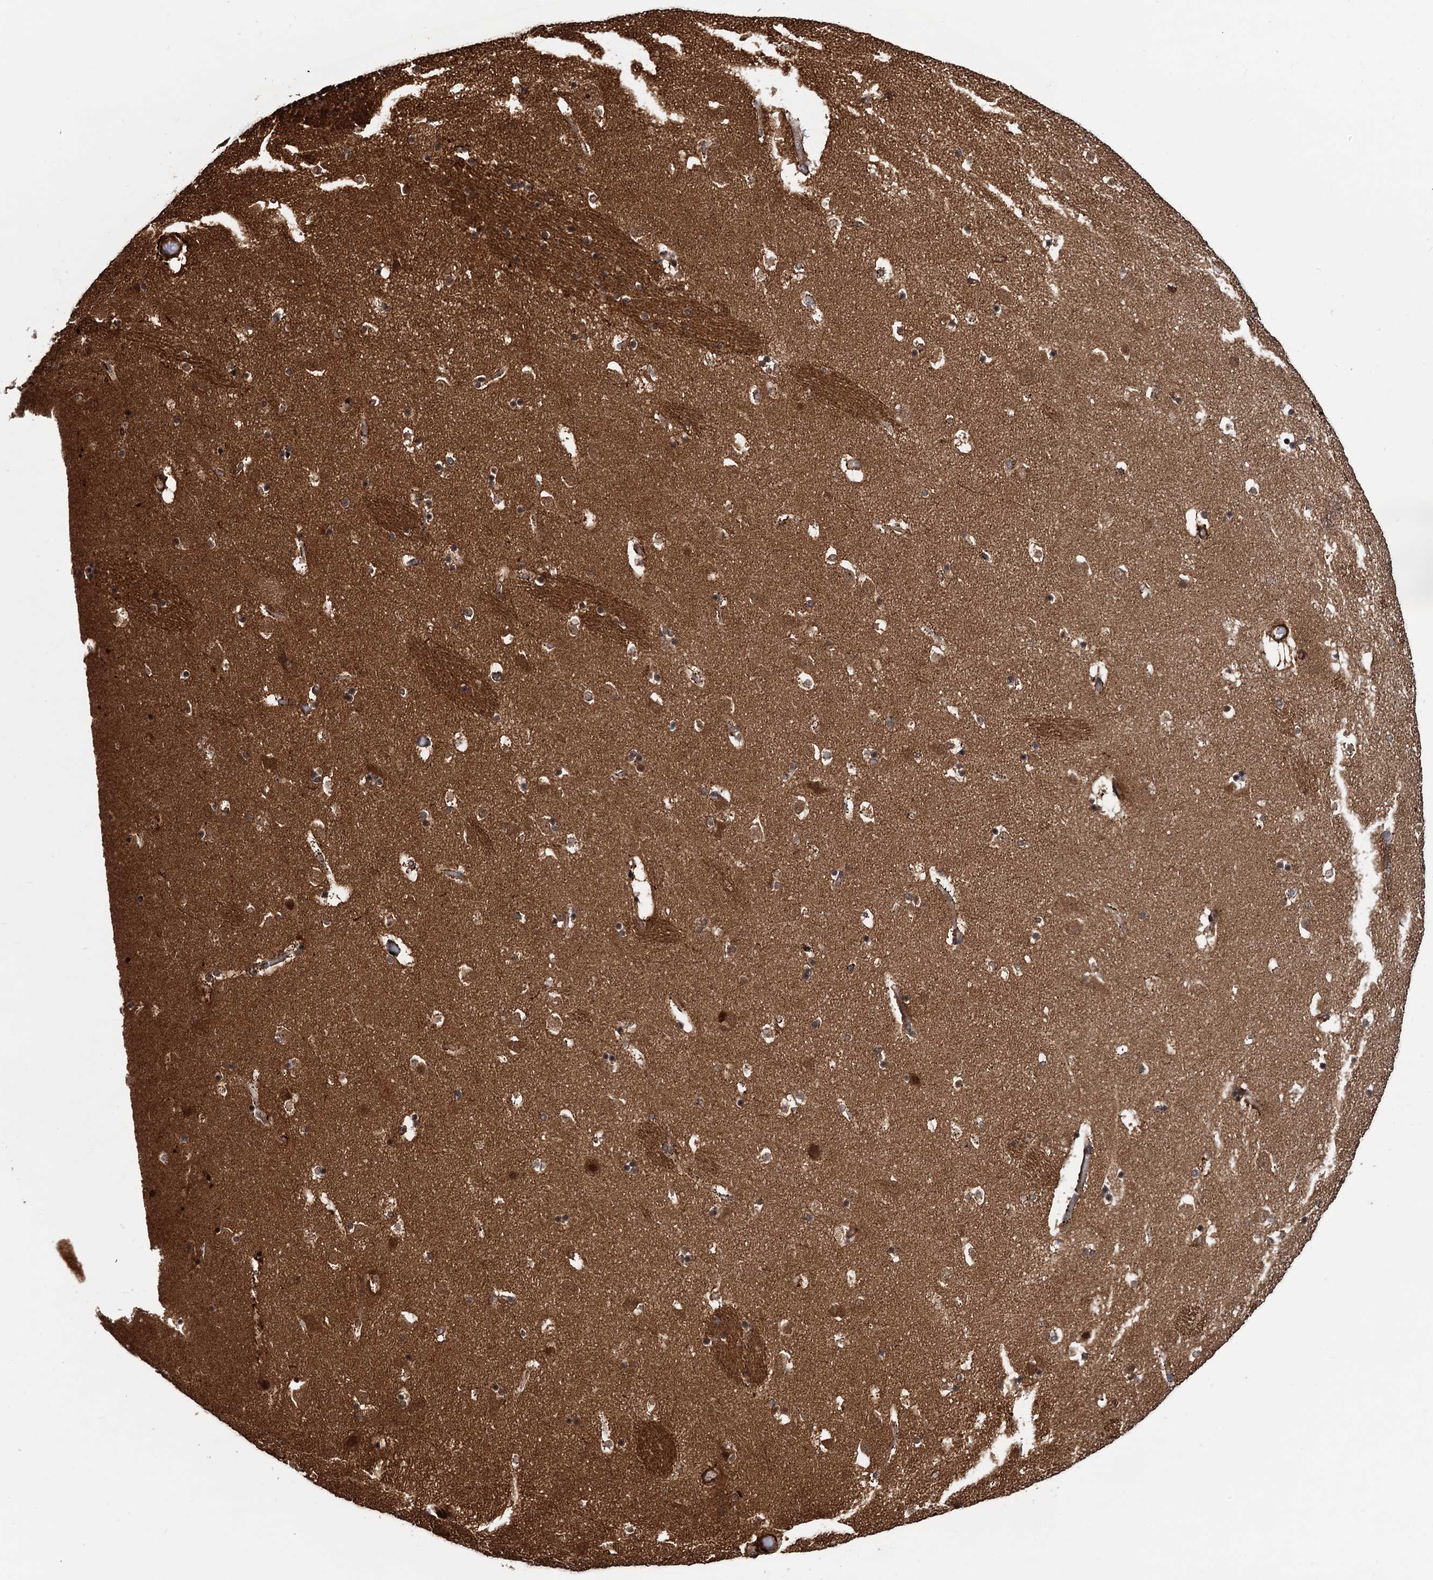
{"staining": {"intensity": "moderate", "quantity": ">75%", "location": "cytoplasmic/membranous,nuclear"}, "tissue": "caudate", "cell_type": "Glial cells", "image_type": "normal", "snomed": [{"axis": "morphology", "description": "Normal tissue, NOS"}, {"axis": "topography", "description": "Lateral ventricle wall"}], "caption": "Immunohistochemistry (IHC) of benign human caudate demonstrates medium levels of moderate cytoplasmic/membranous,nuclear staining in about >75% of glial cells.", "gene": "SNRNP25", "patient": {"sex": "male", "age": 45}}